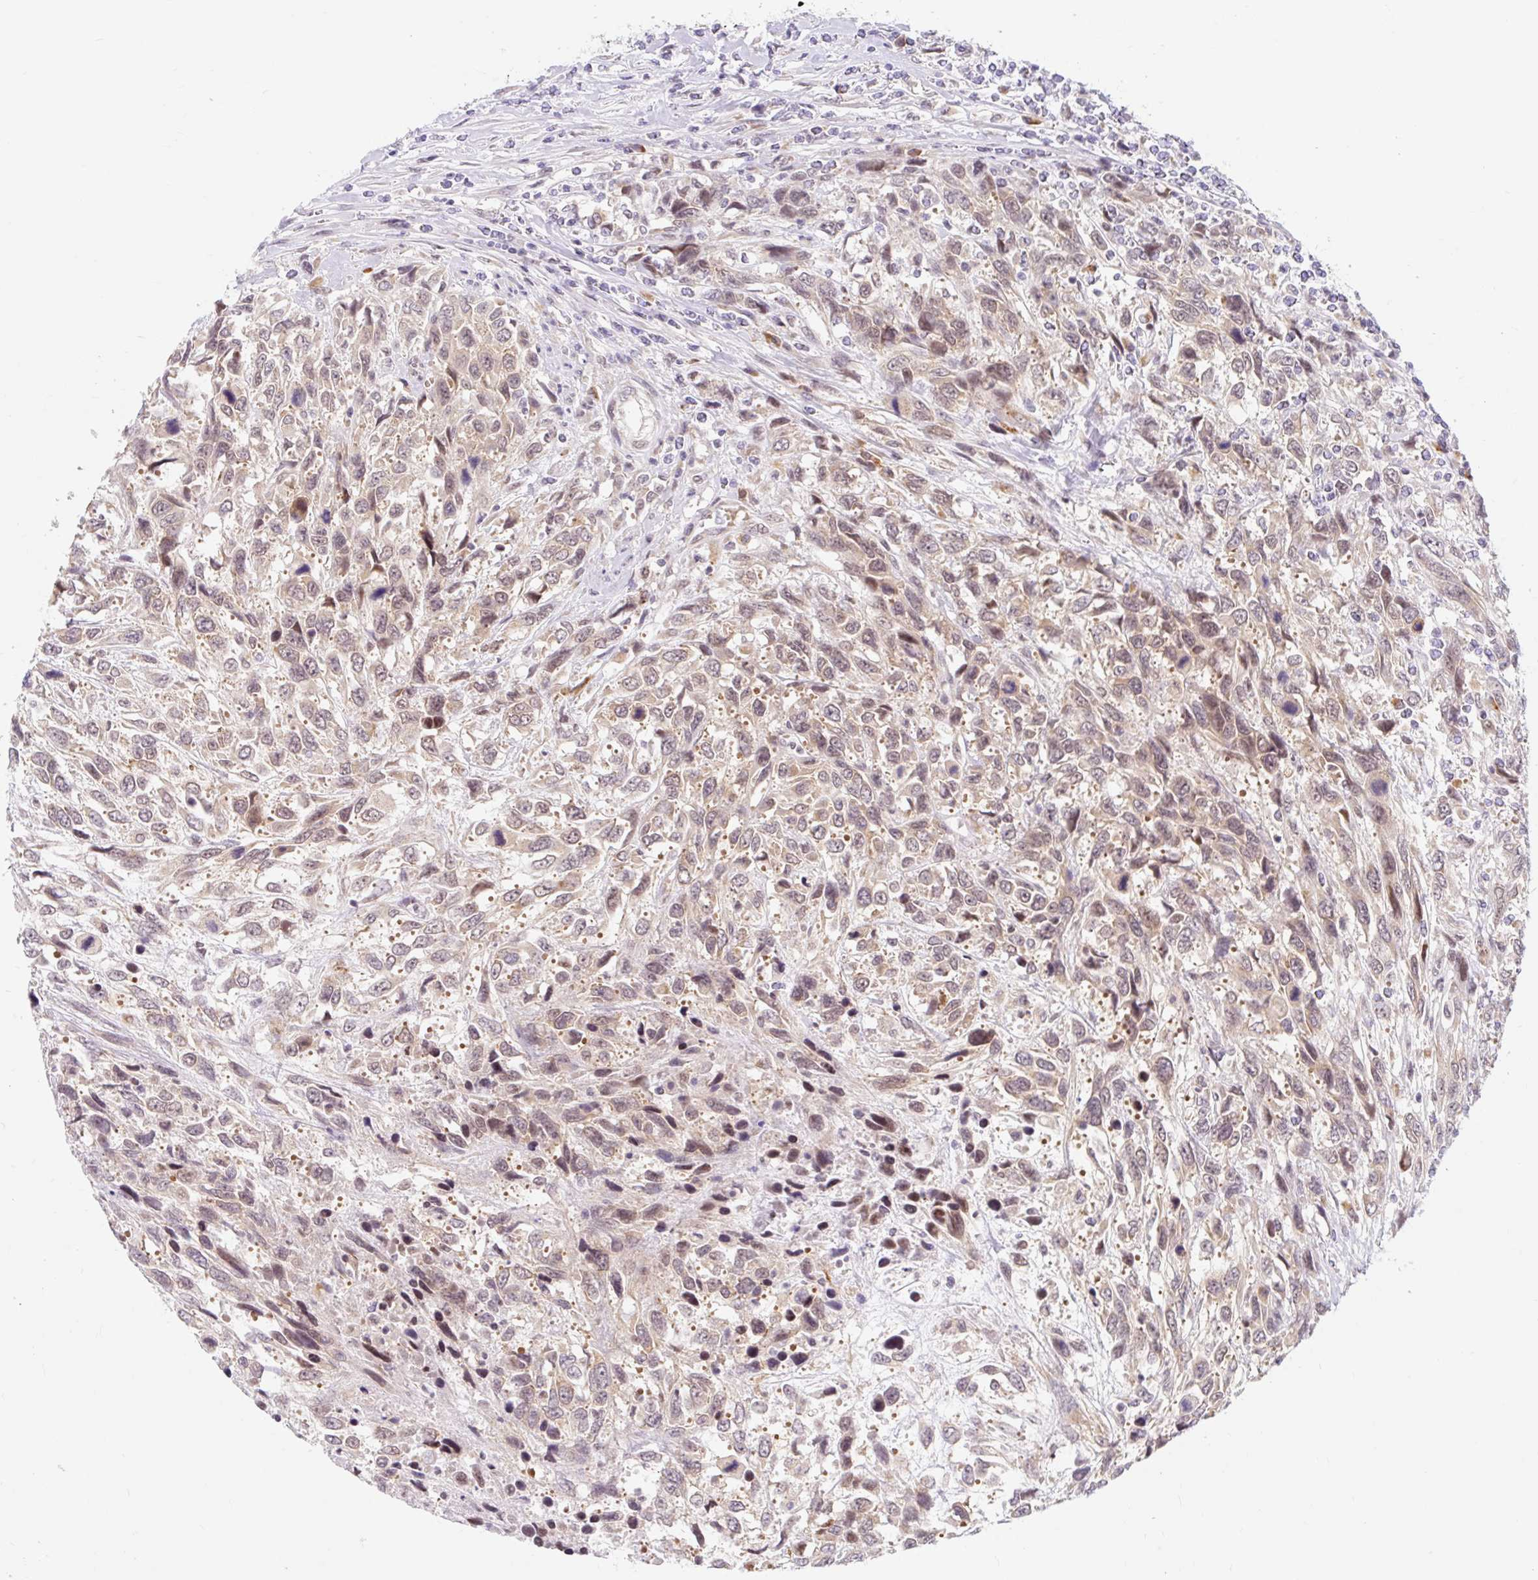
{"staining": {"intensity": "weak", "quantity": ">75%", "location": "cytoplasmic/membranous"}, "tissue": "urothelial cancer", "cell_type": "Tumor cells", "image_type": "cancer", "snomed": [{"axis": "morphology", "description": "Urothelial carcinoma, High grade"}, {"axis": "topography", "description": "Urinary bladder"}], "caption": "Immunohistochemistry (IHC) (DAB (3,3'-diaminobenzidine)) staining of urothelial cancer demonstrates weak cytoplasmic/membranous protein positivity in approximately >75% of tumor cells.", "gene": "SRSF10", "patient": {"sex": "female", "age": 70}}